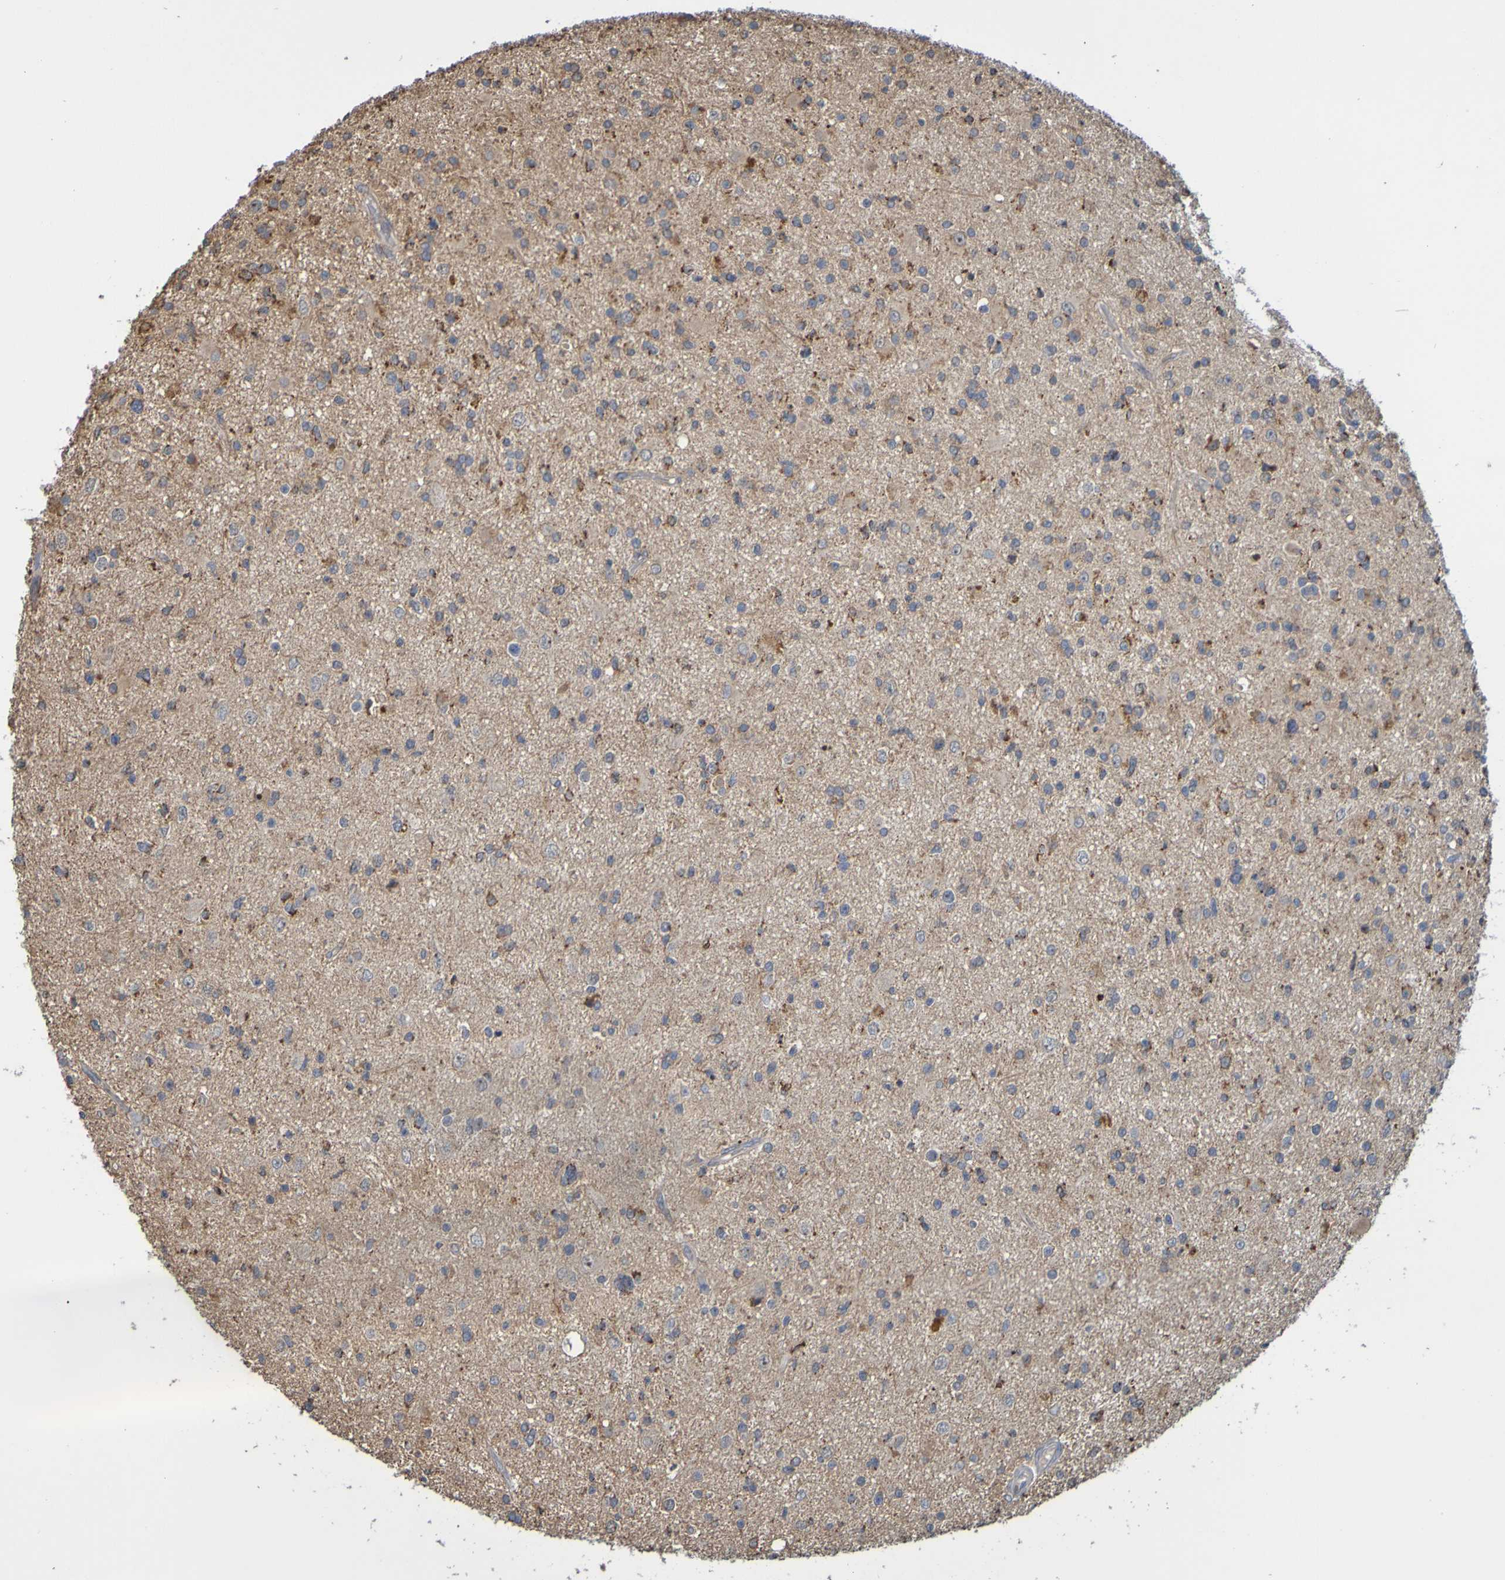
{"staining": {"intensity": "strong", "quantity": "25%-75%", "location": "cytoplasmic/membranous"}, "tissue": "glioma", "cell_type": "Tumor cells", "image_type": "cancer", "snomed": [{"axis": "morphology", "description": "Glioma, malignant, High grade"}, {"axis": "topography", "description": "Brain"}], "caption": "Tumor cells reveal strong cytoplasmic/membranous expression in approximately 25%-75% of cells in glioma.", "gene": "TMBIM1", "patient": {"sex": "male", "age": 33}}